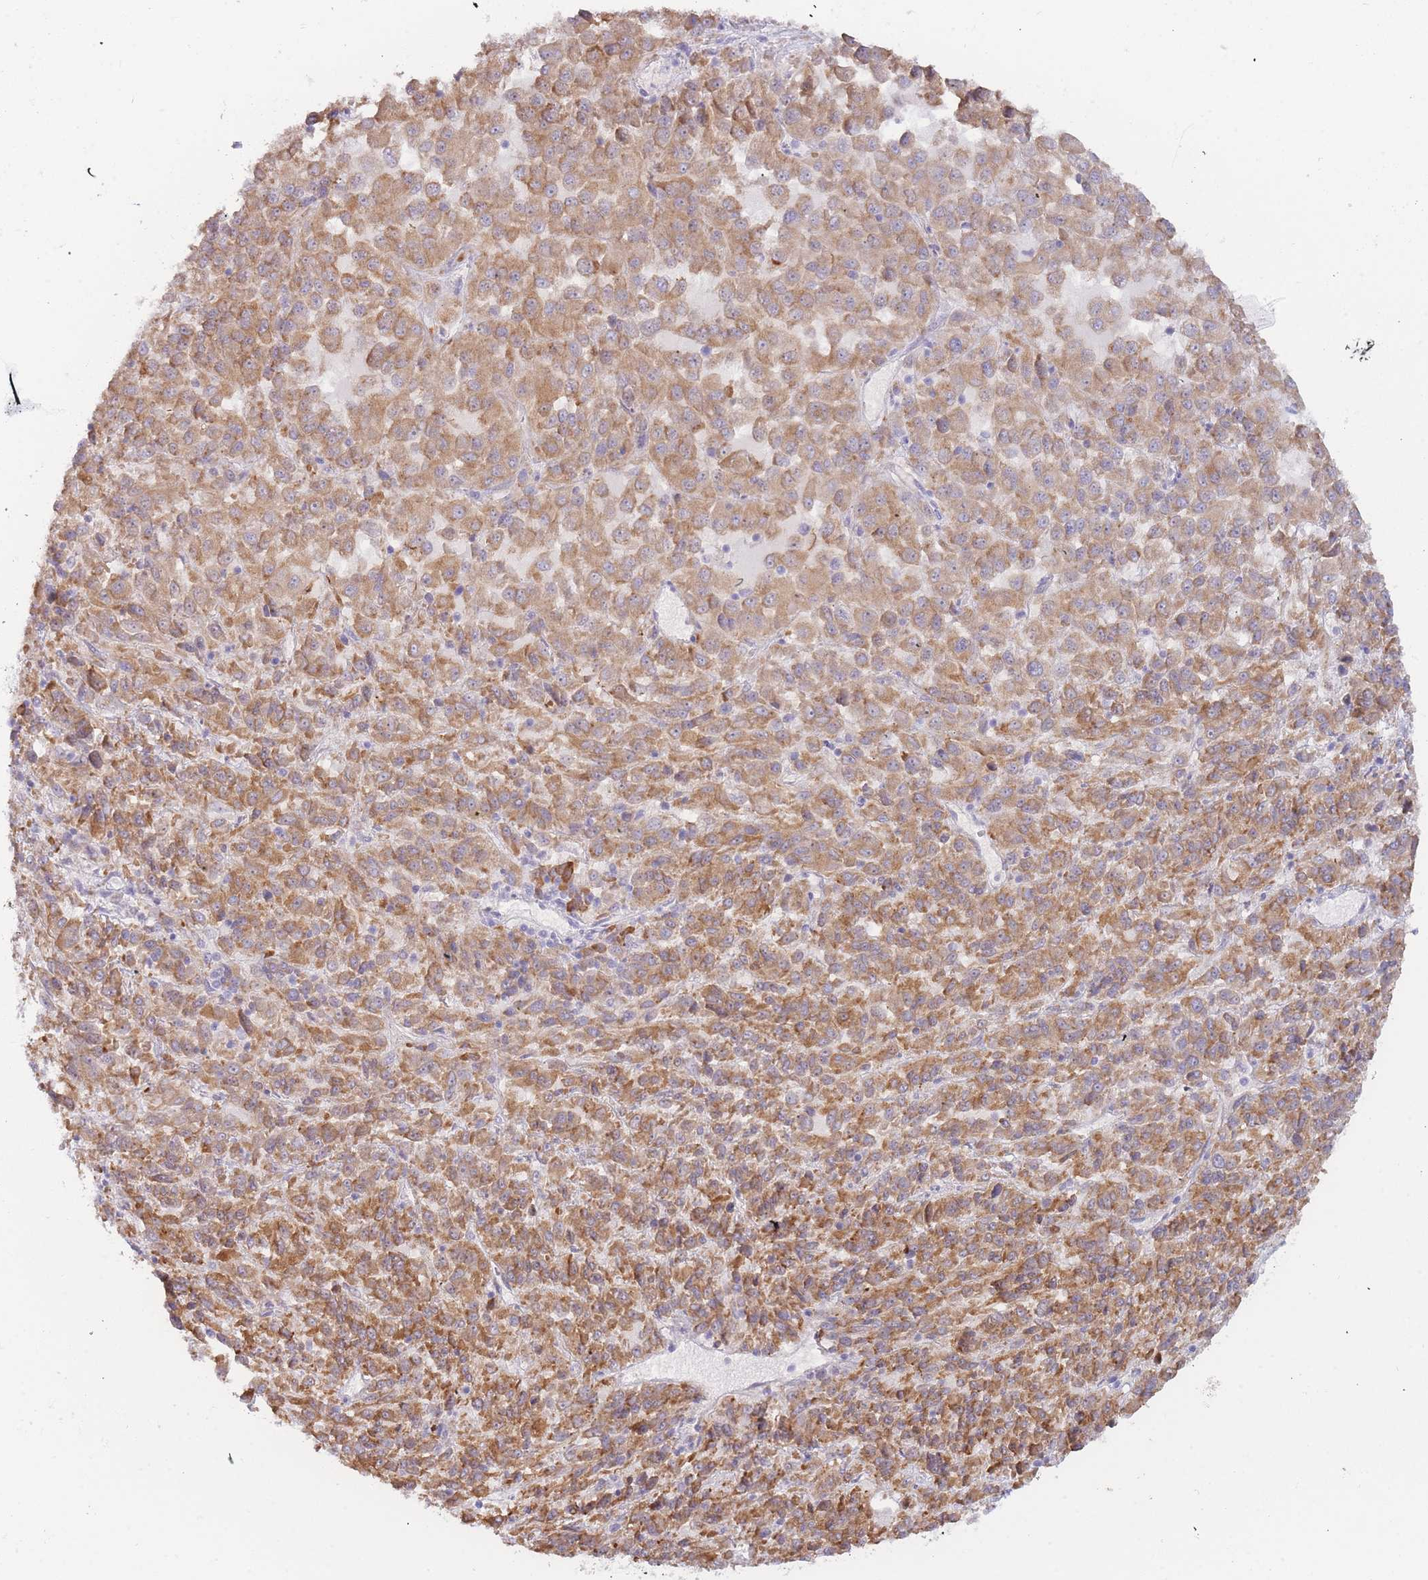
{"staining": {"intensity": "moderate", "quantity": ">75%", "location": "cytoplasmic/membranous"}, "tissue": "melanoma", "cell_type": "Tumor cells", "image_type": "cancer", "snomed": [{"axis": "morphology", "description": "Malignant melanoma, Metastatic site"}, {"axis": "topography", "description": "Lung"}], "caption": "Tumor cells show medium levels of moderate cytoplasmic/membranous expression in approximately >75% of cells in malignant melanoma (metastatic site). (Stains: DAB (3,3'-diaminobenzidine) in brown, nuclei in blue, Microscopy: brightfield microscopy at high magnification).", "gene": "SLC35E4", "patient": {"sex": "male", "age": 64}}